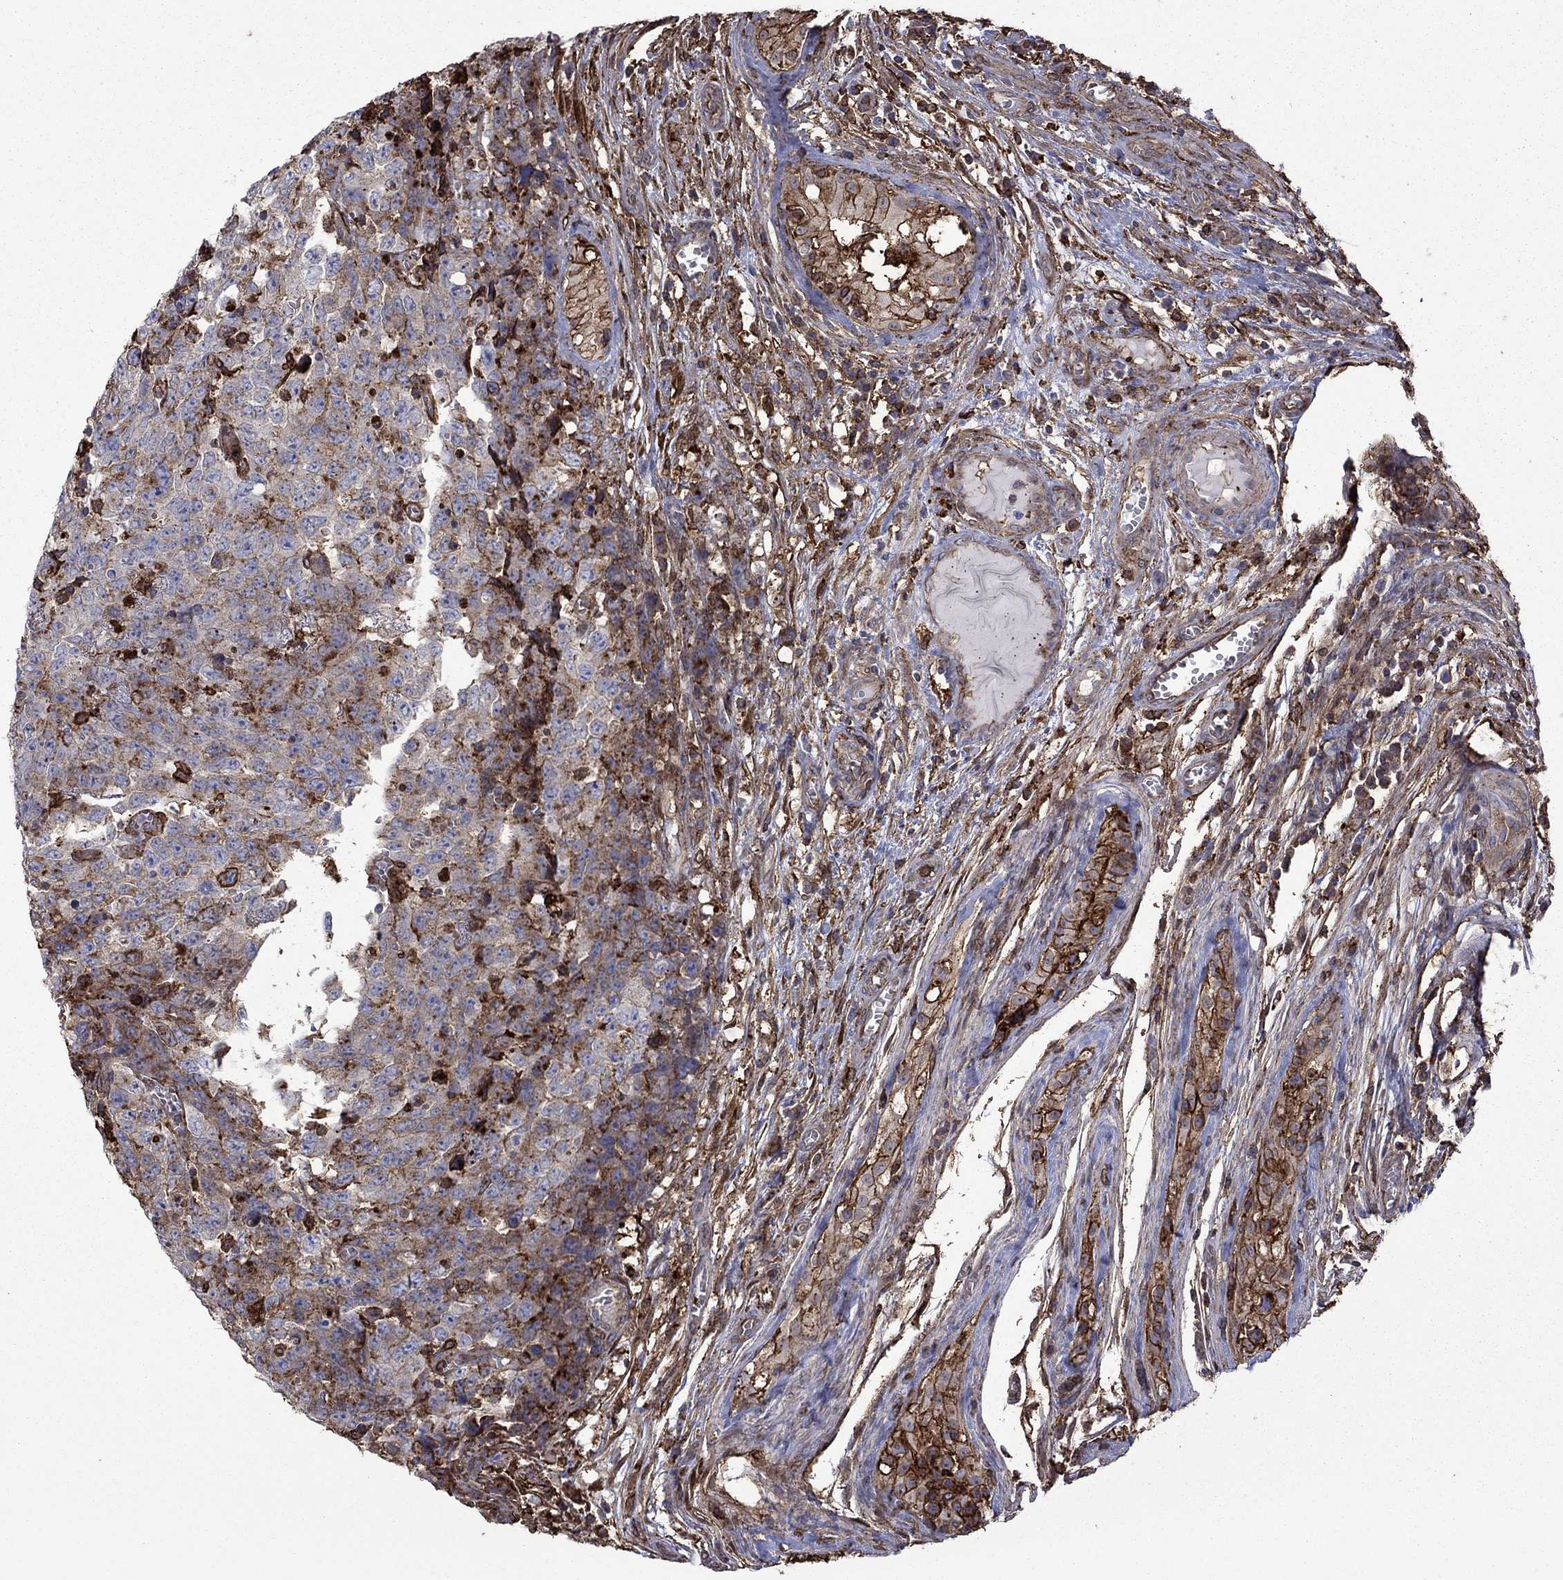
{"staining": {"intensity": "moderate", "quantity": "<25%", "location": "cytoplasmic/membranous"}, "tissue": "testis cancer", "cell_type": "Tumor cells", "image_type": "cancer", "snomed": [{"axis": "morphology", "description": "Carcinoma, Embryonal, NOS"}, {"axis": "topography", "description": "Testis"}], "caption": "This is an image of immunohistochemistry (IHC) staining of testis embryonal carcinoma, which shows moderate positivity in the cytoplasmic/membranous of tumor cells.", "gene": "PLAU", "patient": {"sex": "male", "age": 23}}